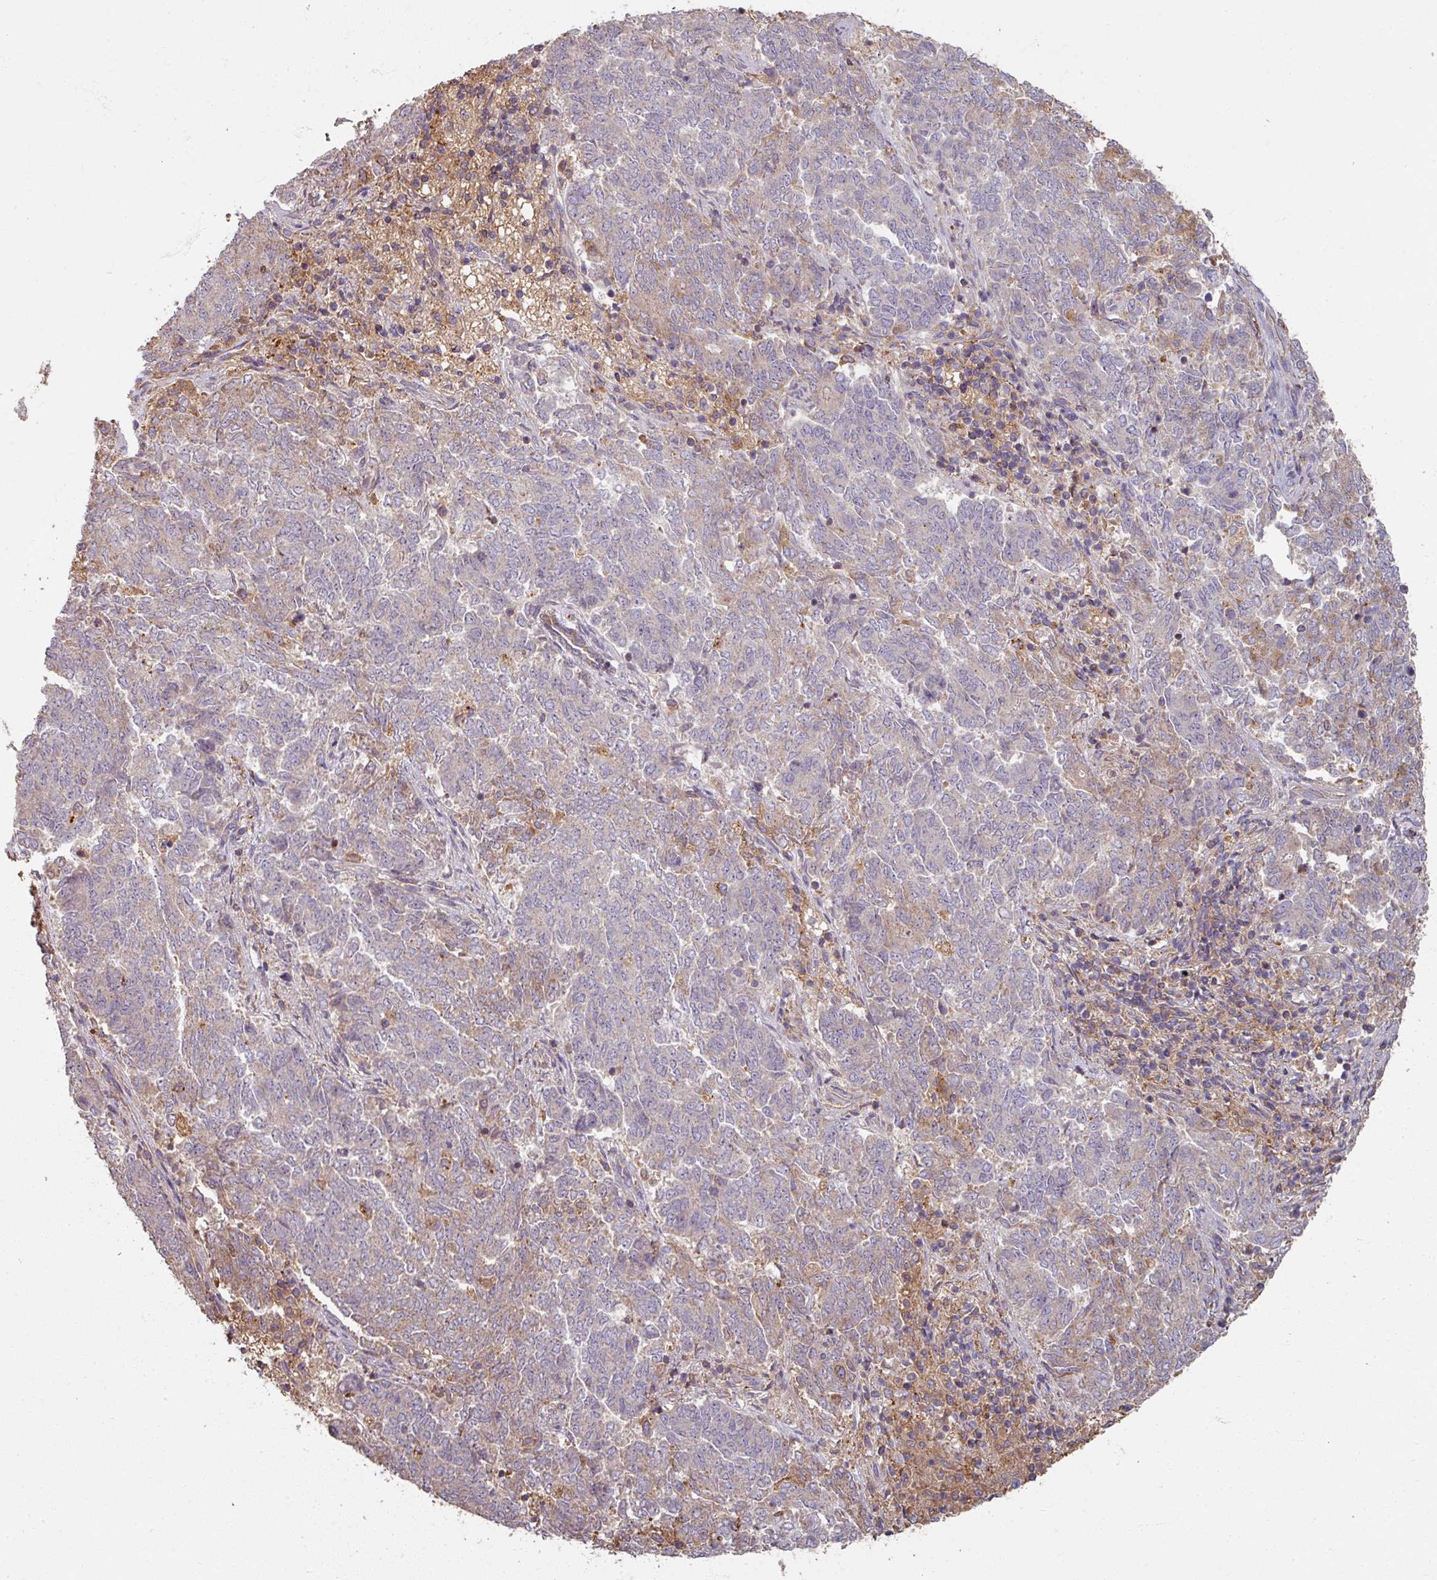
{"staining": {"intensity": "moderate", "quantity": "<25%", "location": "cytoplasmic/membranous"}, "tissue": "endometrial cancer", "cell_type": "Tumor cells", "image_type": "cancer", "snomed": [{"axis": "morphology", "description": "Adenocarcinoma, NOS"}, {"axis": "topography", "description": "Endometrium"}], "caption": "This is a photomicrograph of immunohistochemistry staining of adenocarcinoma (endometrial), which shows moderate expression in the cytoplasmic/membranous of tumor cells.", "gene": "CCDC68", "patient": {"sex": "female", "age": 80}}